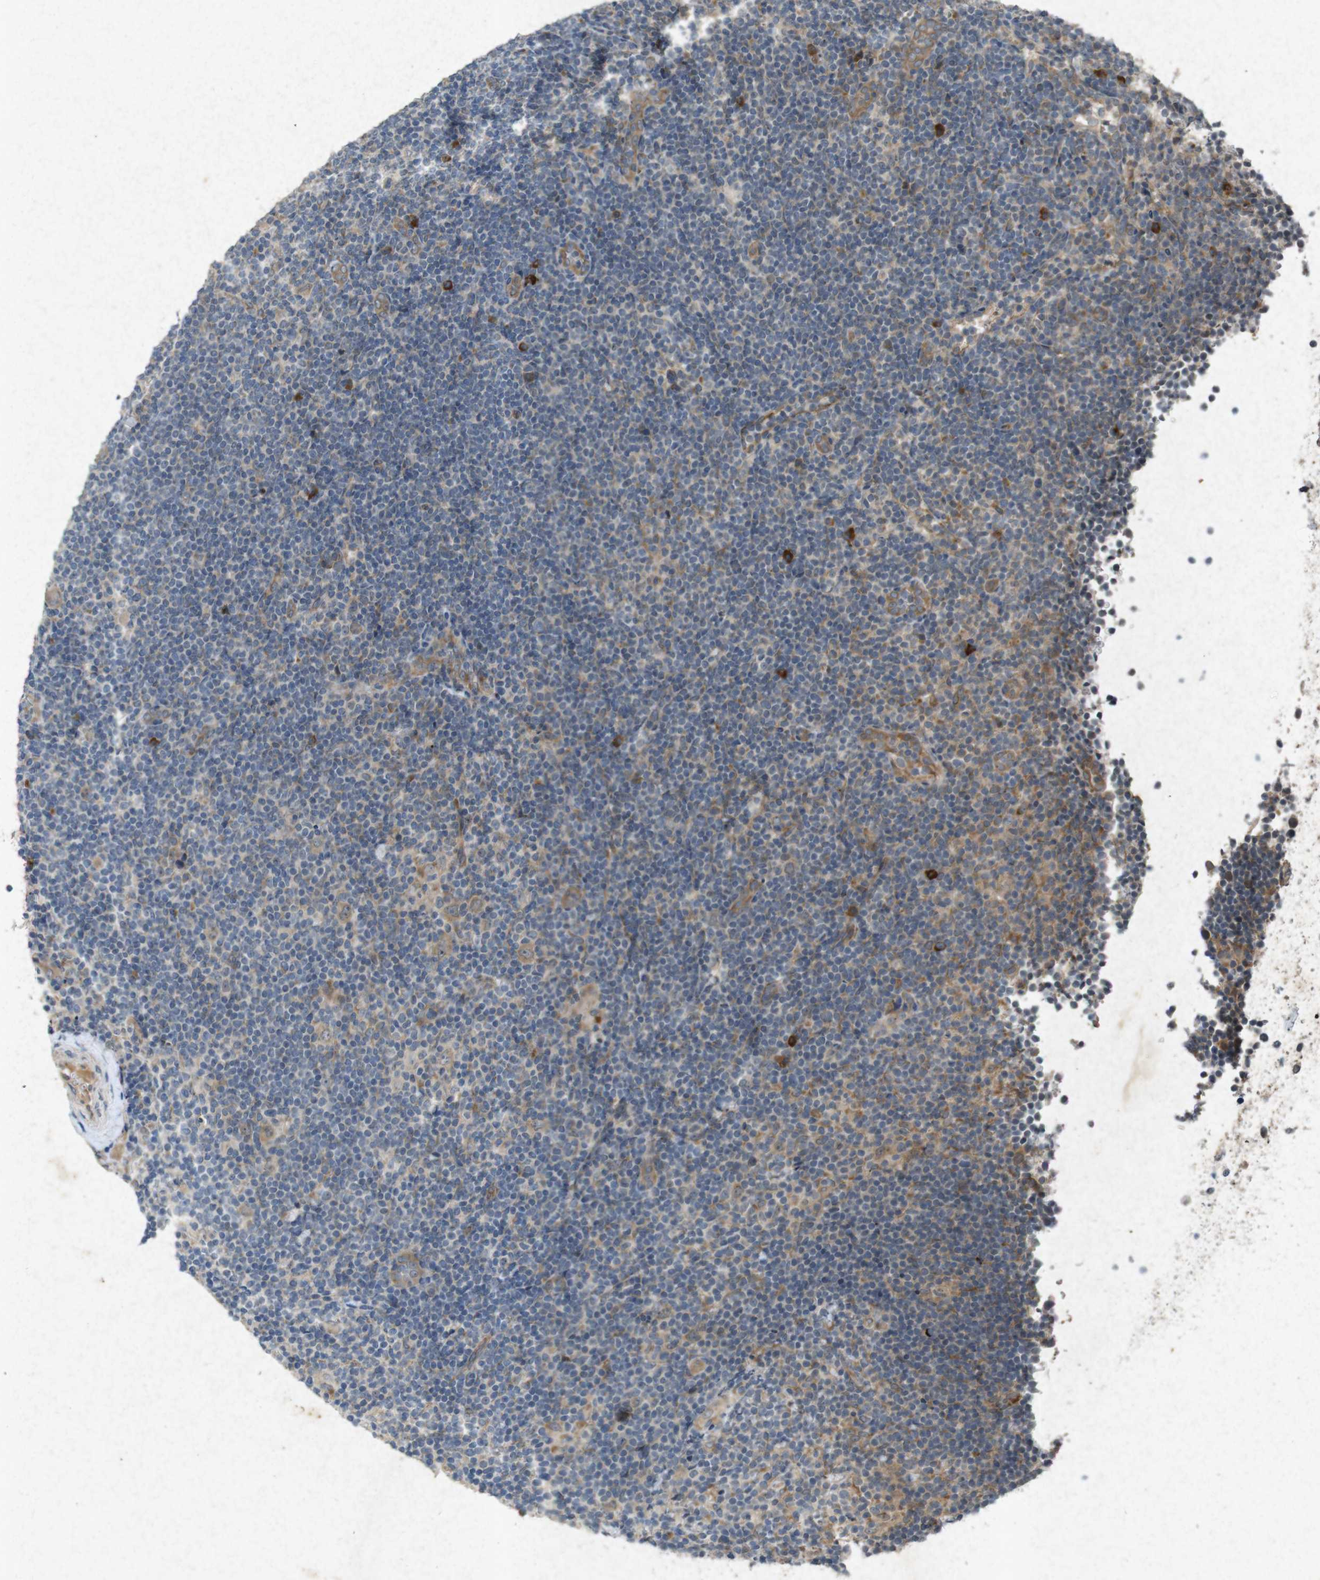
{"staining": {"intensity": "weak", "quantity": ">75%", "location": "cytoplasmic/membranous"}, "tissue": "lymphoma", "cell_type": "Tumor cells", "image_type": "cancer", "snomed": [{"axis": "morphology", "description": "Hodgkin's disease, NOS"}, {"axis": "topography", "description": "Lymph node"}], "caption": "Tumor cells display weak cytoplasmic/membranous expression in approximately >75% of cells in Hodgkin's disease.", "gene": "FLCN", "patient": {"sex": "female", "age": 57}}